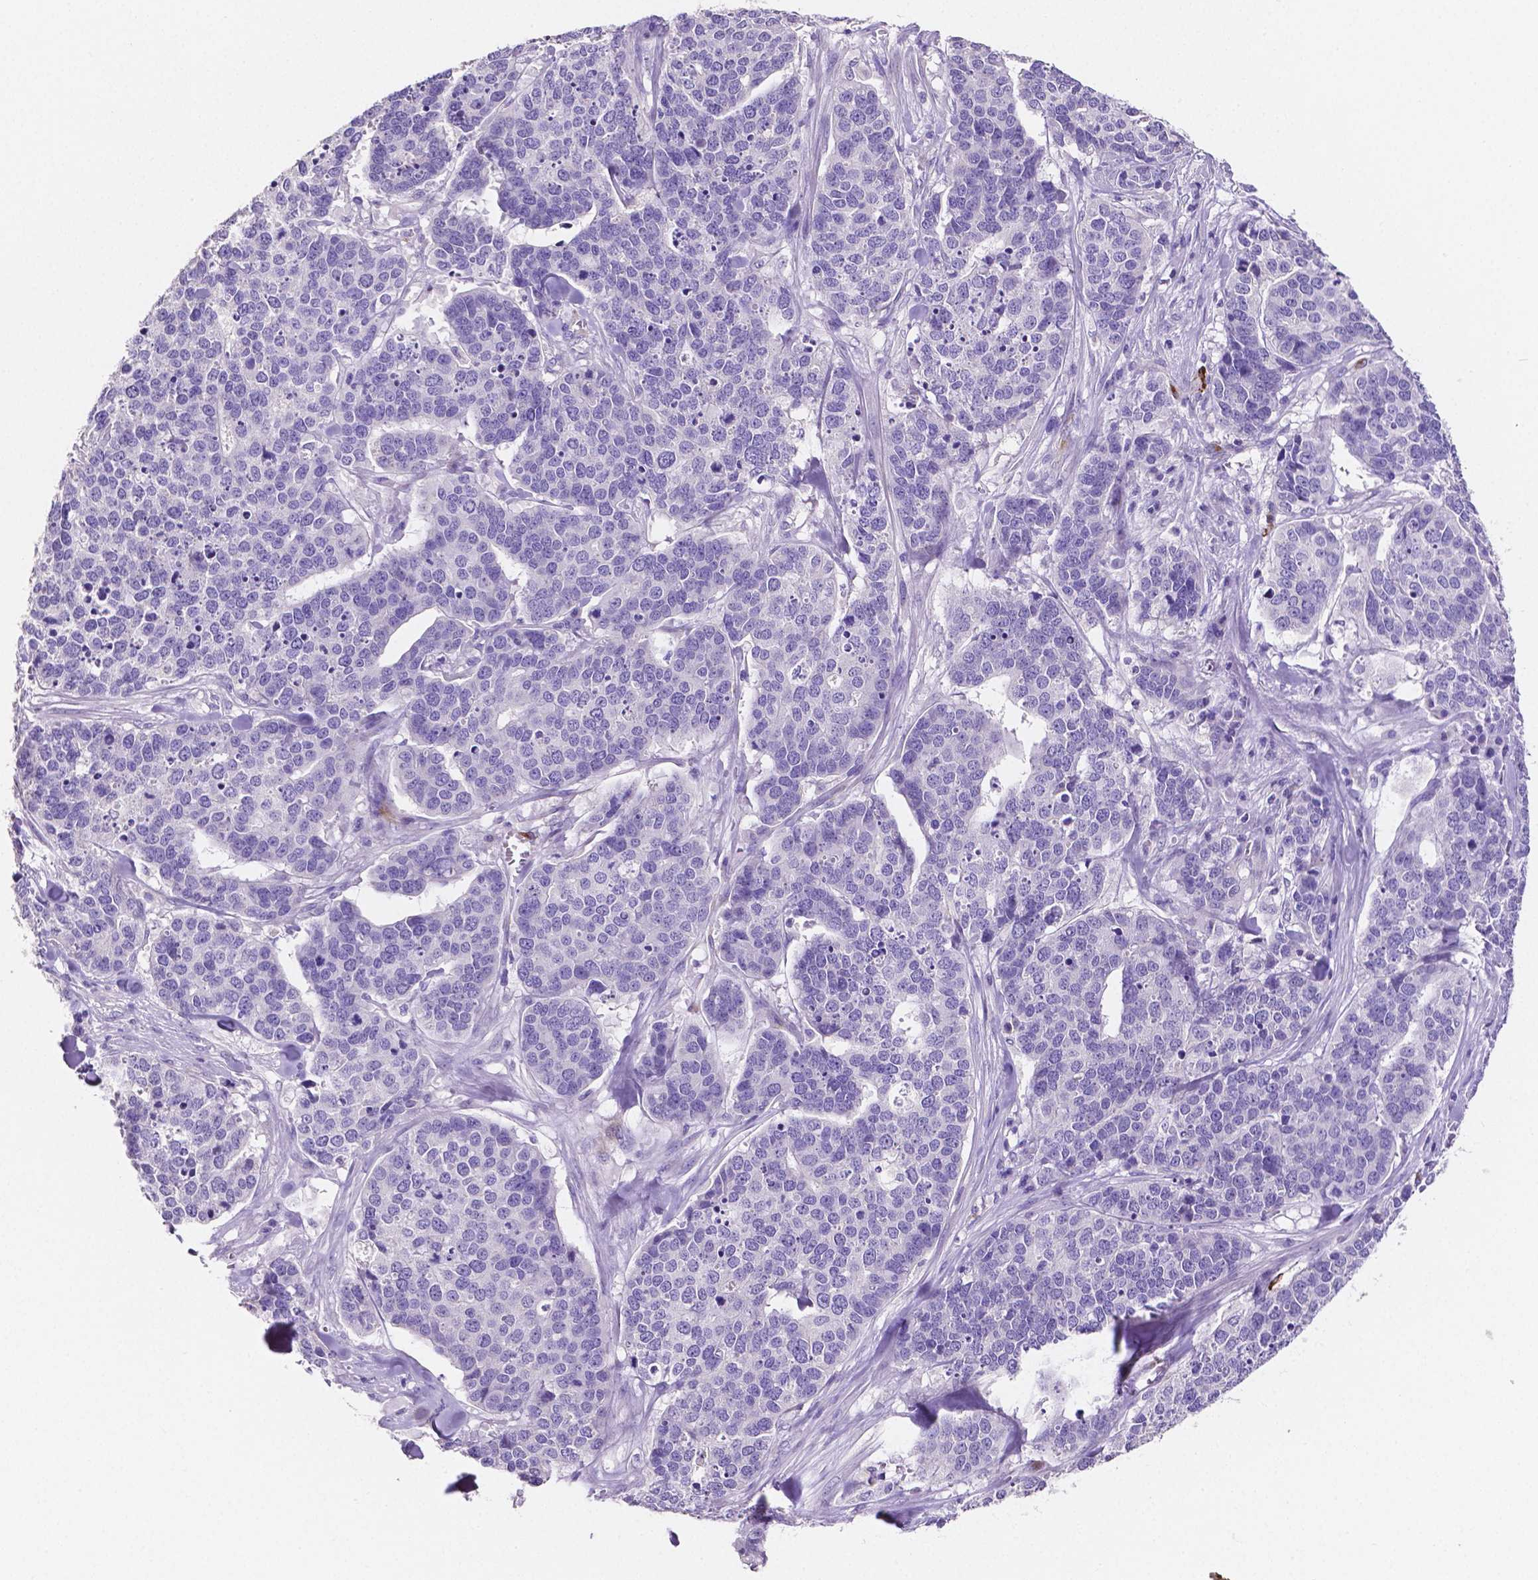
{"staining": {"intensity": "negative", "quantity": "none", "location": "none"}, "tissue": "ovarian cancer", "cell_type": "Tumor cells", "image_type": "cancer", "snomed": [{"axis": "morphology", "description": "Carcinoma, endometroid"}, {"axis": "topography", "description": "Ovary"}], "caption": "Immunohistochemistry of human ovarian endometroid carcinoma displays no staining in tumor cells.", "gene": "MMP9", "patient": {"sex": "female", "age": 65}}